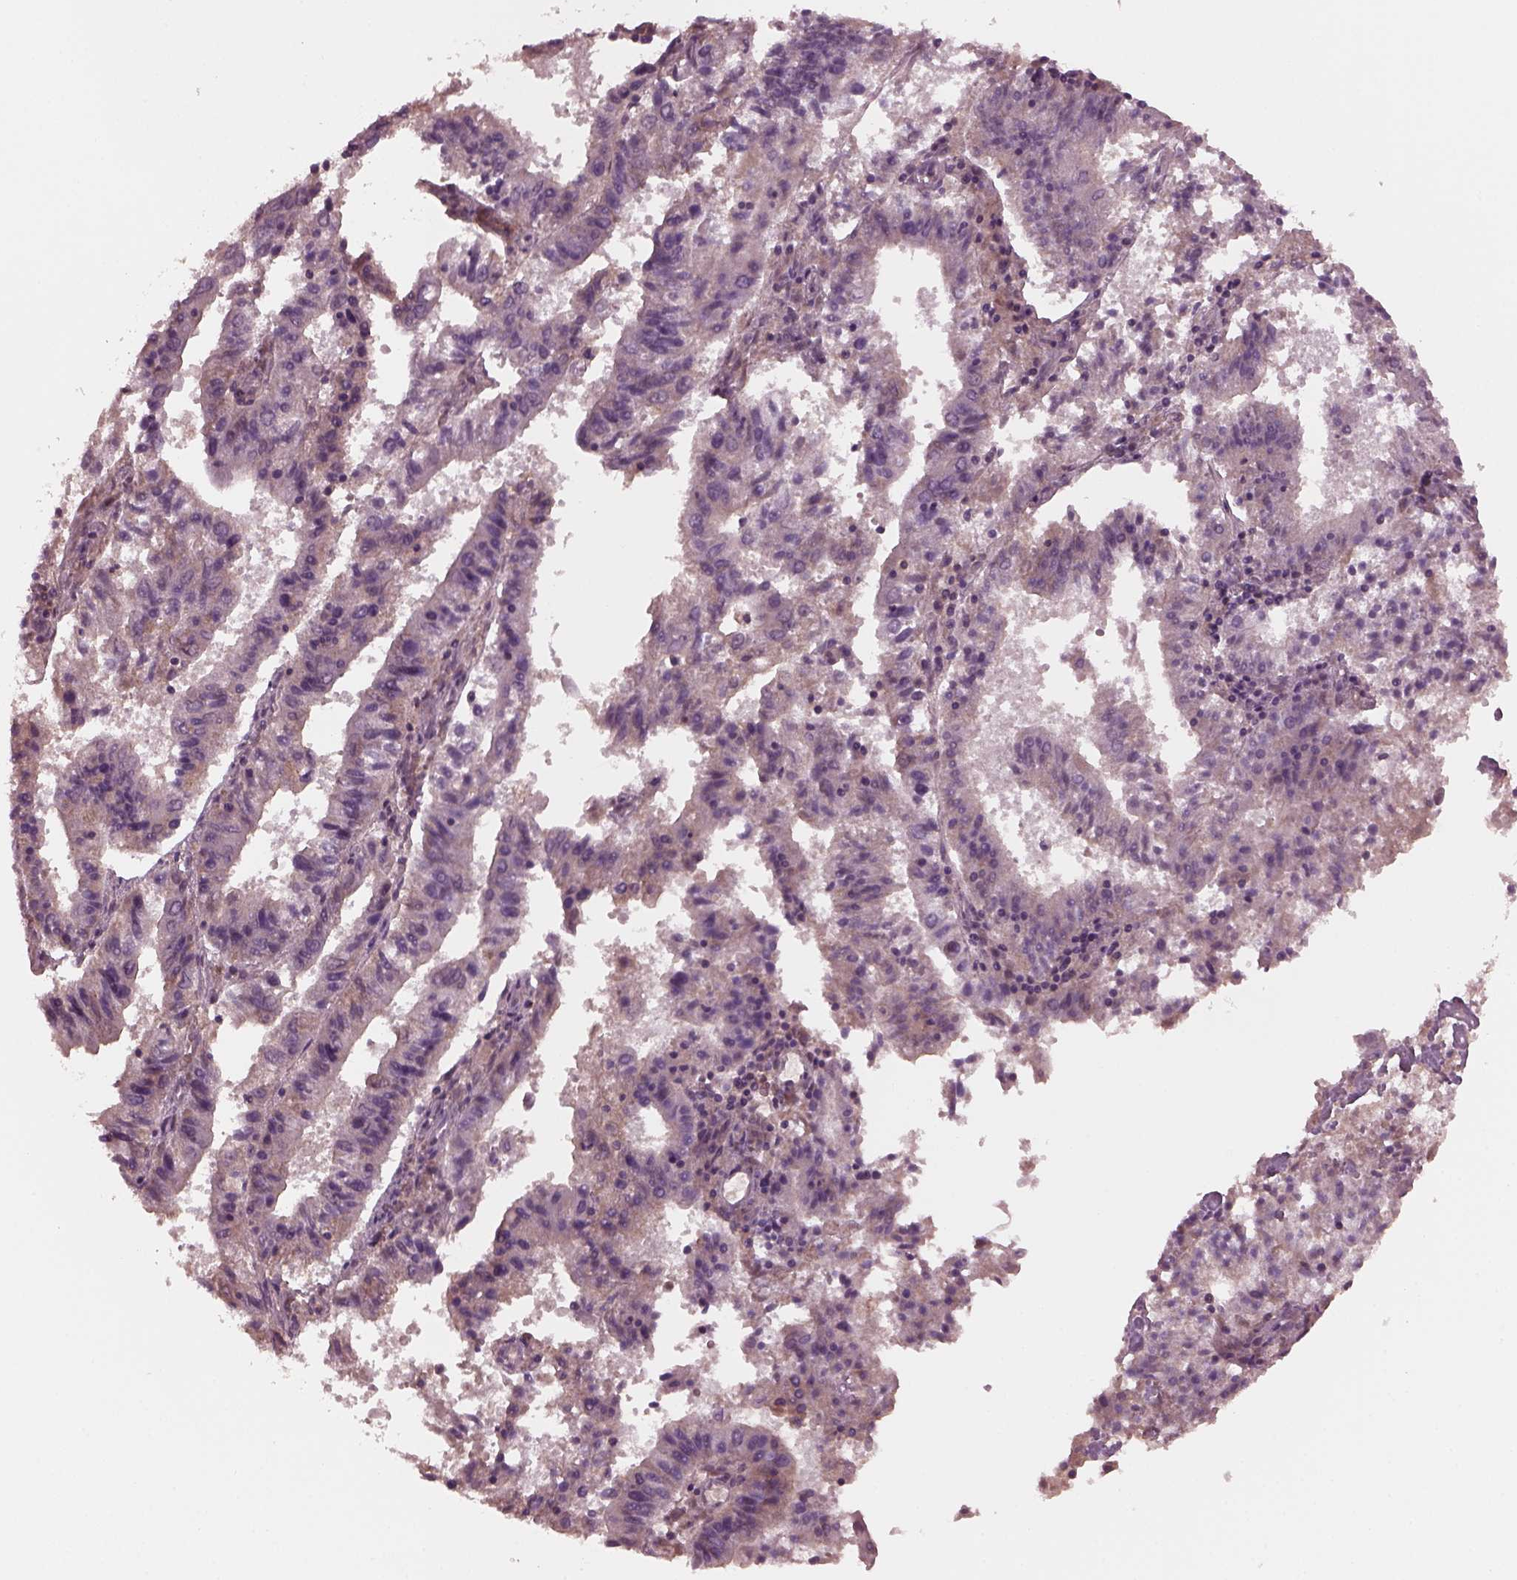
{"staining": {"intensity": "negative", "quantity": "none", "location": "none"}, "tissue": "endometrial cancer", "cell_type": "Tumor cells", "image_type": "cancer", "snomed": [{"axis": "morphology", "description": "Adenocarcinoma, NOS"}, {"axis": "topography", "description": "Endometrium"}], "caption": "Histopathology image shows no significant protein expression in tumor cells of endometrial cancer.", "gene": "PORCN", "patient": {"sex": "female", "age": 82}}